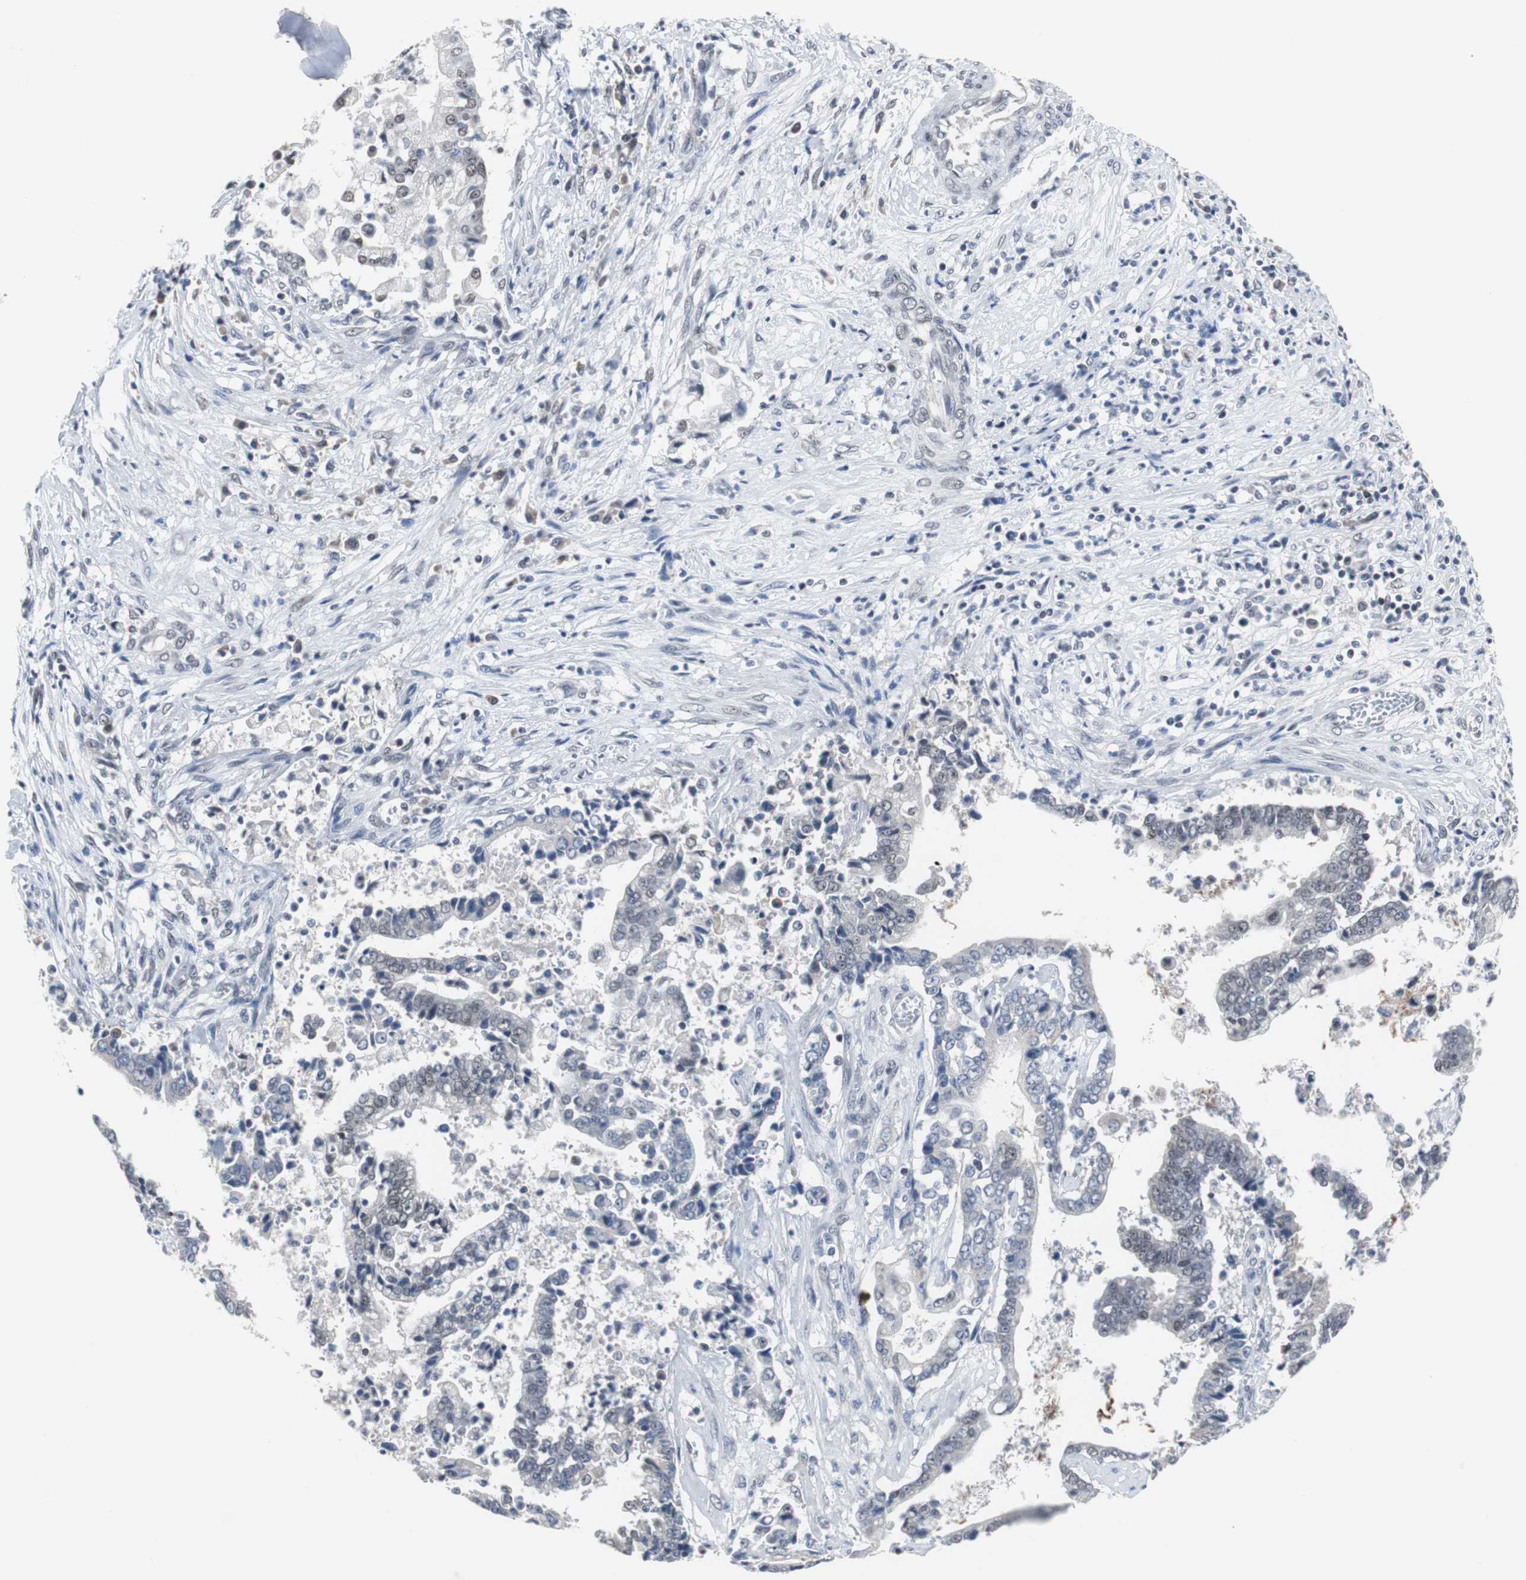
{"staining": {"intensity": "negative", "quantity": "none", "location": "none"}, "tissue": "liver cancer", "cell_type": "Tumor cells", "image_type": "cancer", "snomed": [{"axis": "morphology", "description": "Cholangiocarcinoma"}, {"axis": "topography", "description": "Liver"}], "caption": "A high-resolution photomicrograph shows immunohistochemistry staining of cholangiocarcinoma (liver), which exhibits no significant expression in tumor cells.", "gene": "ZHX2", "patient": {"sex": "male", "age": 57}}